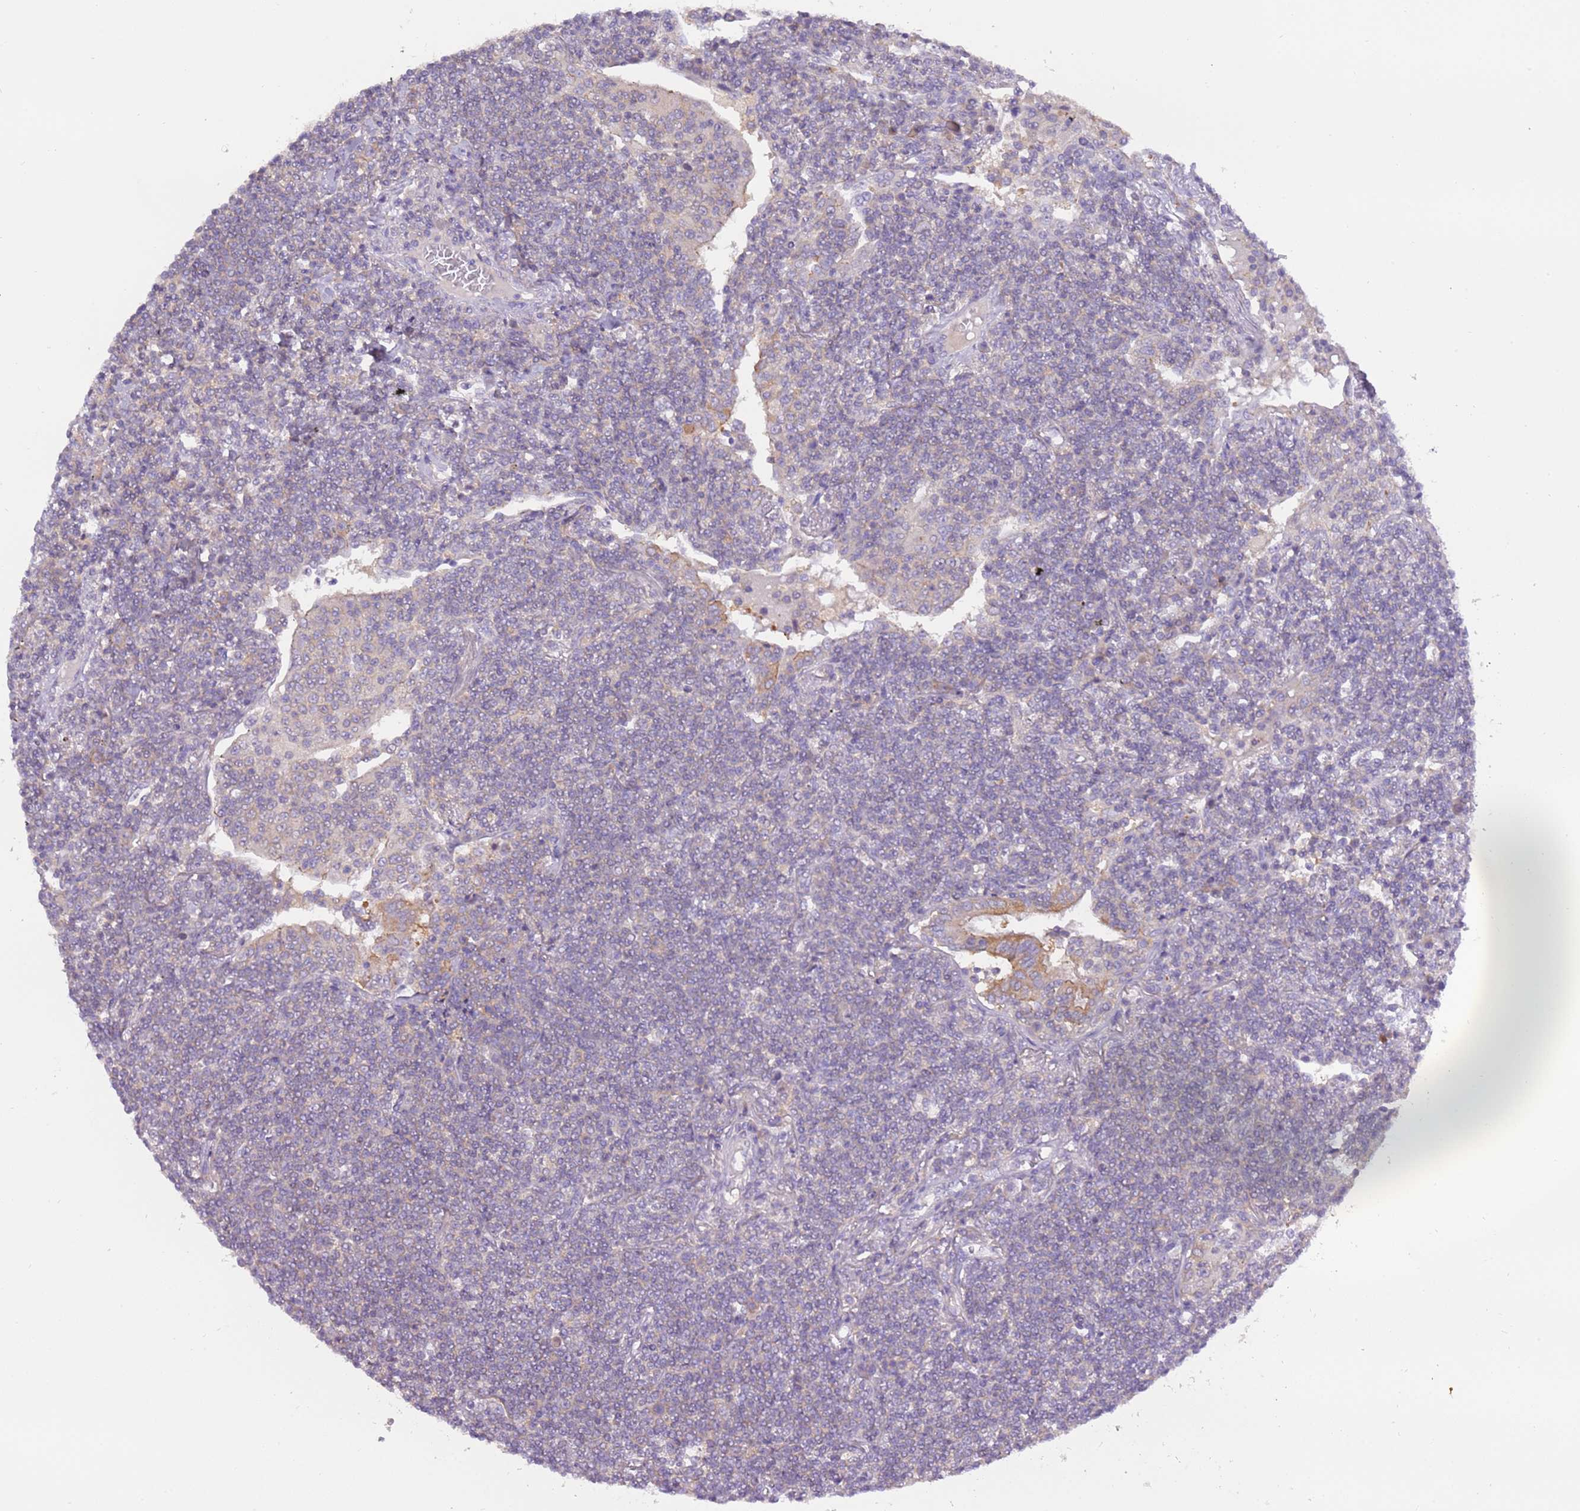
{"staining": {"intensity": "negative", "quantity": "none", "location": "none"}, "tissue": "lymphoma", "cell_type": "Tumor cells", "image_type": "cancer", "snomed": [{"axis": "morphology", "description": "Malignant lymphoma, non-Hodgkin's type, Low grade"}, {"axis": "topography", "description": "Lung"}], "caption": "Tumor cells show no significant protein expression in low-grade malignant lymphoma, non-Hodgkin's type. (Stains: DAB (3,3'-diaminobenzidine) immunohistochemistry with hematoxylin counter stain, Microscopy: brightfield microscopy at high magnification).", "gene": "STIP1", "patient": {"sex": "female", "age": 71}}